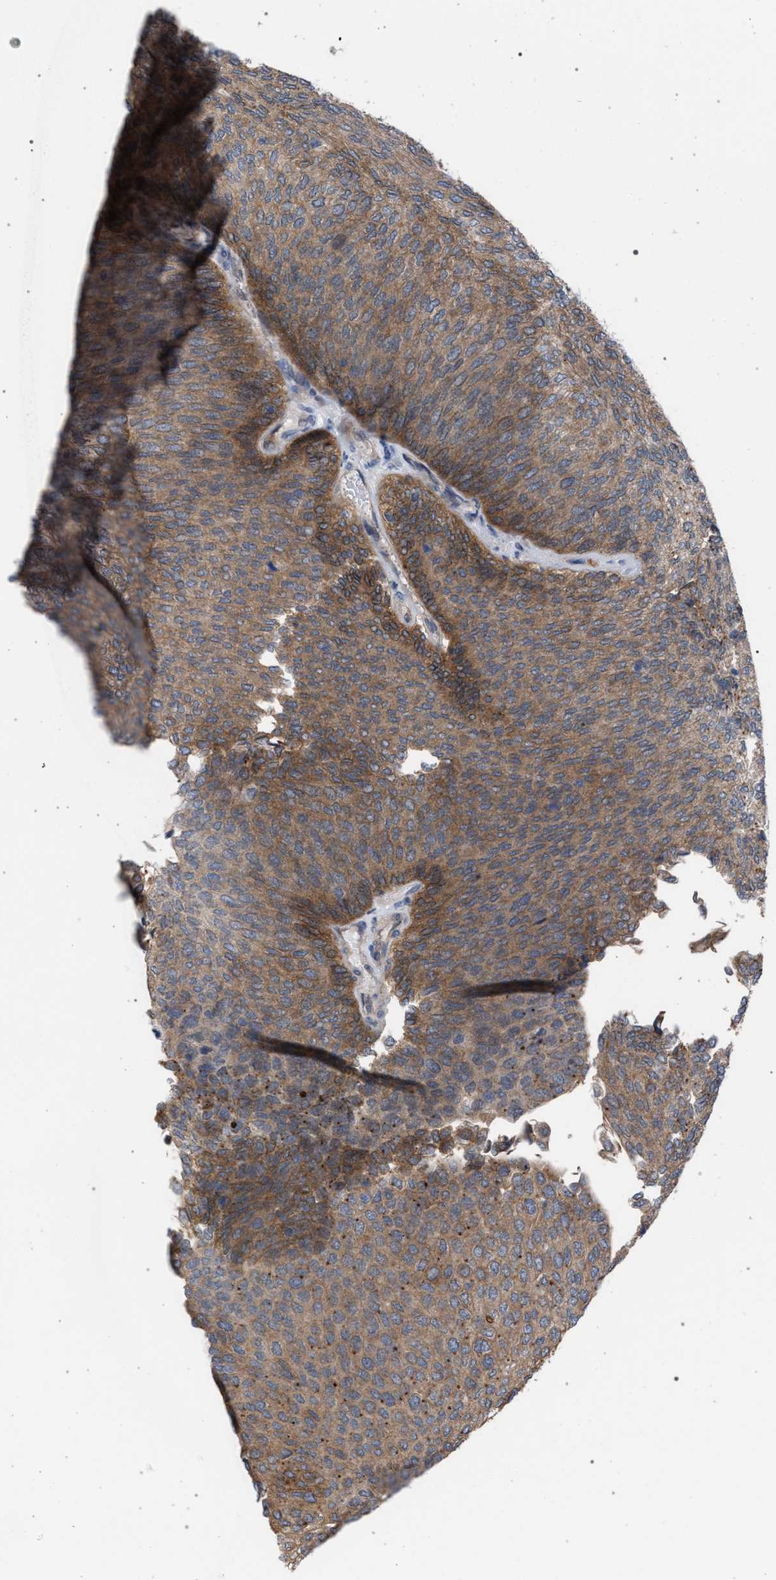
{"staining": {"intensity": "moderate", "quantity": ">75%", "location": "cytoplasmic/membranous"}, "tissue": "urothelial cancer", "cell_type": "Tumor cells", "image_type": "cancer", "snomed": [{"axis": "morphology", "description": "Urothelial carcinoma, Low grade"}, {"axis": "topography", "description": "Urinary bladder"}], "caption": "Low-grade urothelial carcinoma stained for a protein (brown) exhibits moderate cytoplasmic/membranous positive positivity in approximately >75% of tumor cells.", "gene": "ARPC5L", "patient": {"sex": "female", "age": 79}}